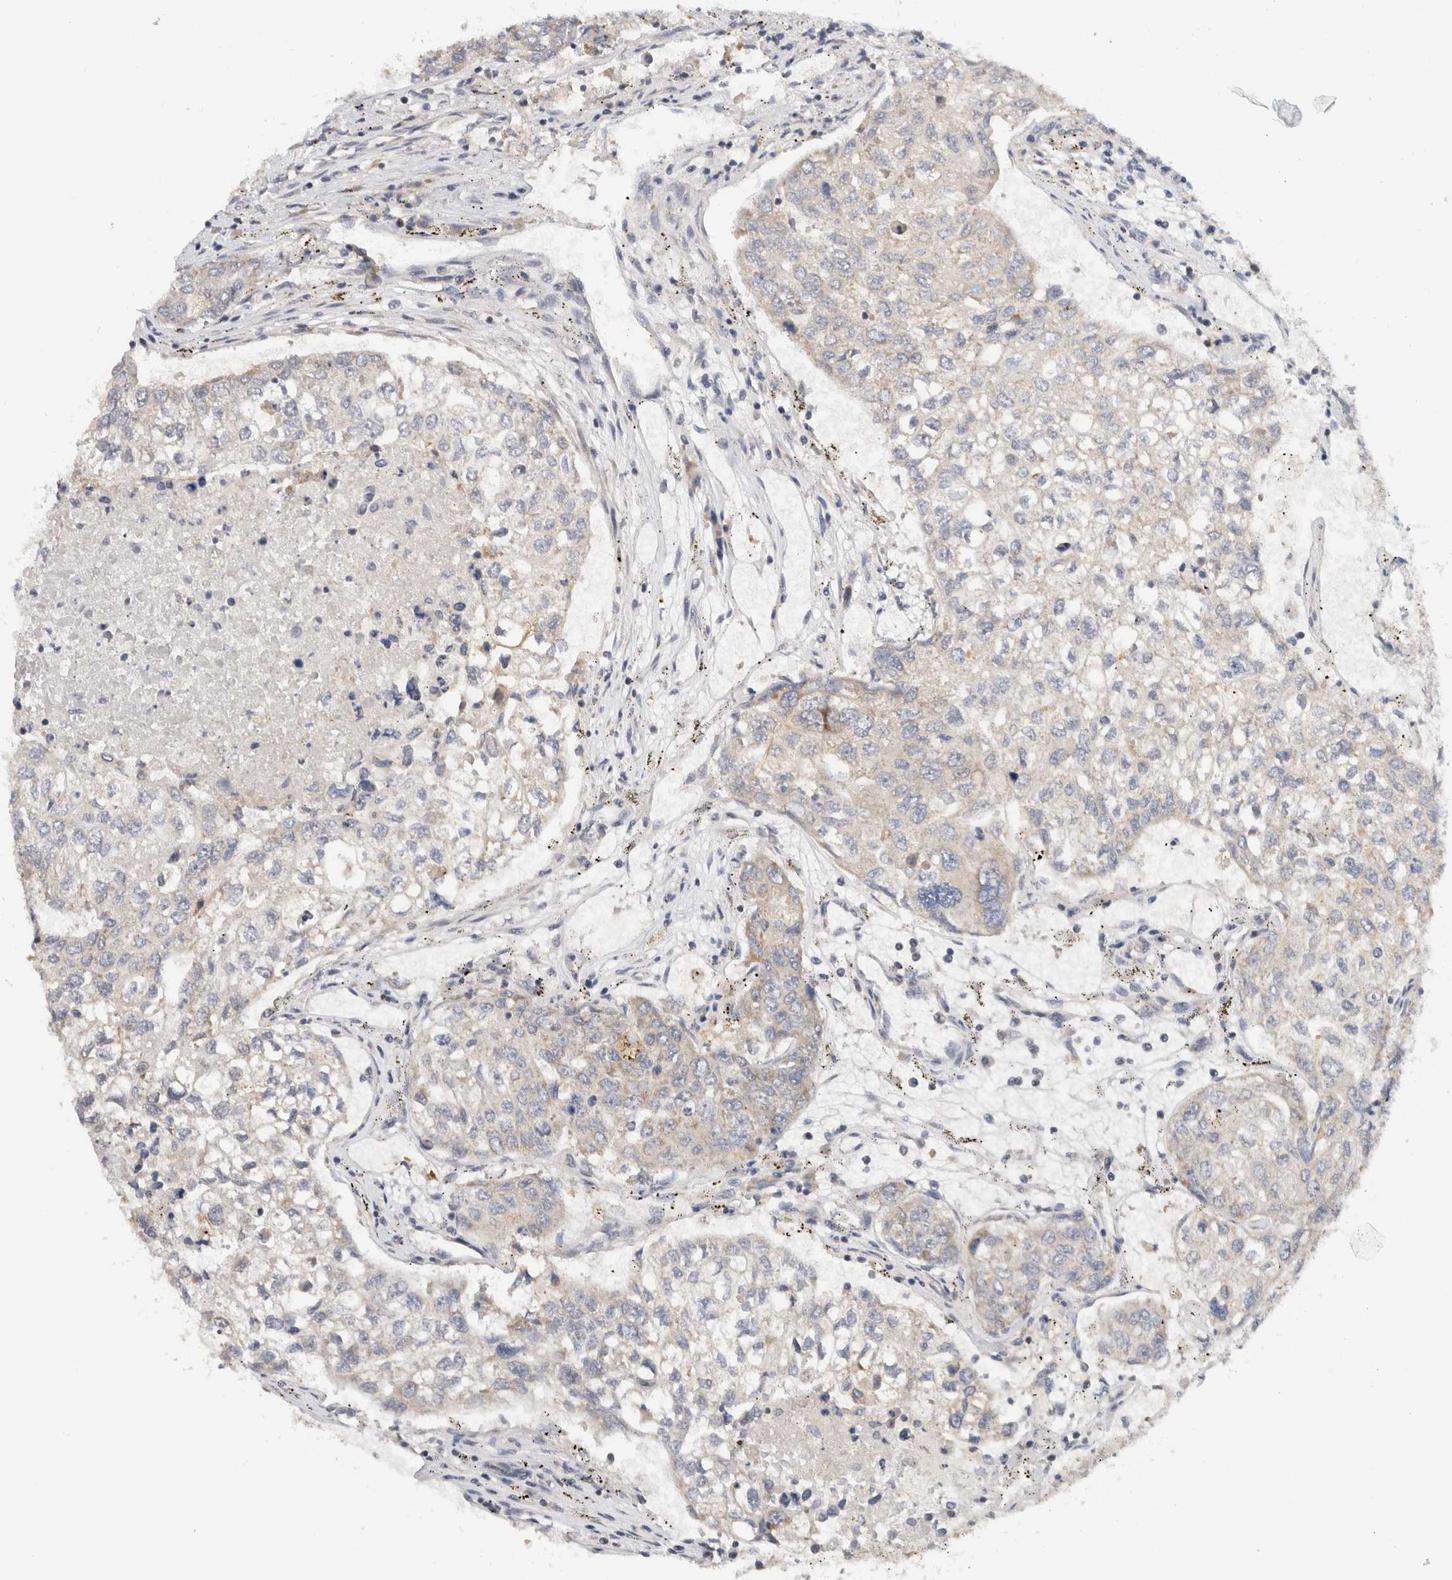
{"staining": {"intensity": "weak", "quantity": "<25%", "location": "cytoplasmic/membranous"}, "tissue": "urothelial cancer", "cell_type": "Tumor cells", "image_type": "cancer", "snomed": [{"axis": "morphology", "description": "Urothelial carcinoma, High grade"}, {"axis": "topography", "description": "Lymph node"}, {"axis": "topography", "description": "Urinary bladder"}], "caption": "Tumor cells show no significant staining in urothelial cancer. (Immunohistochemistry, brightfield microscopy, high magnification).", "gene": "CMC2", "patient": {"sex": "male", "age": 51}}